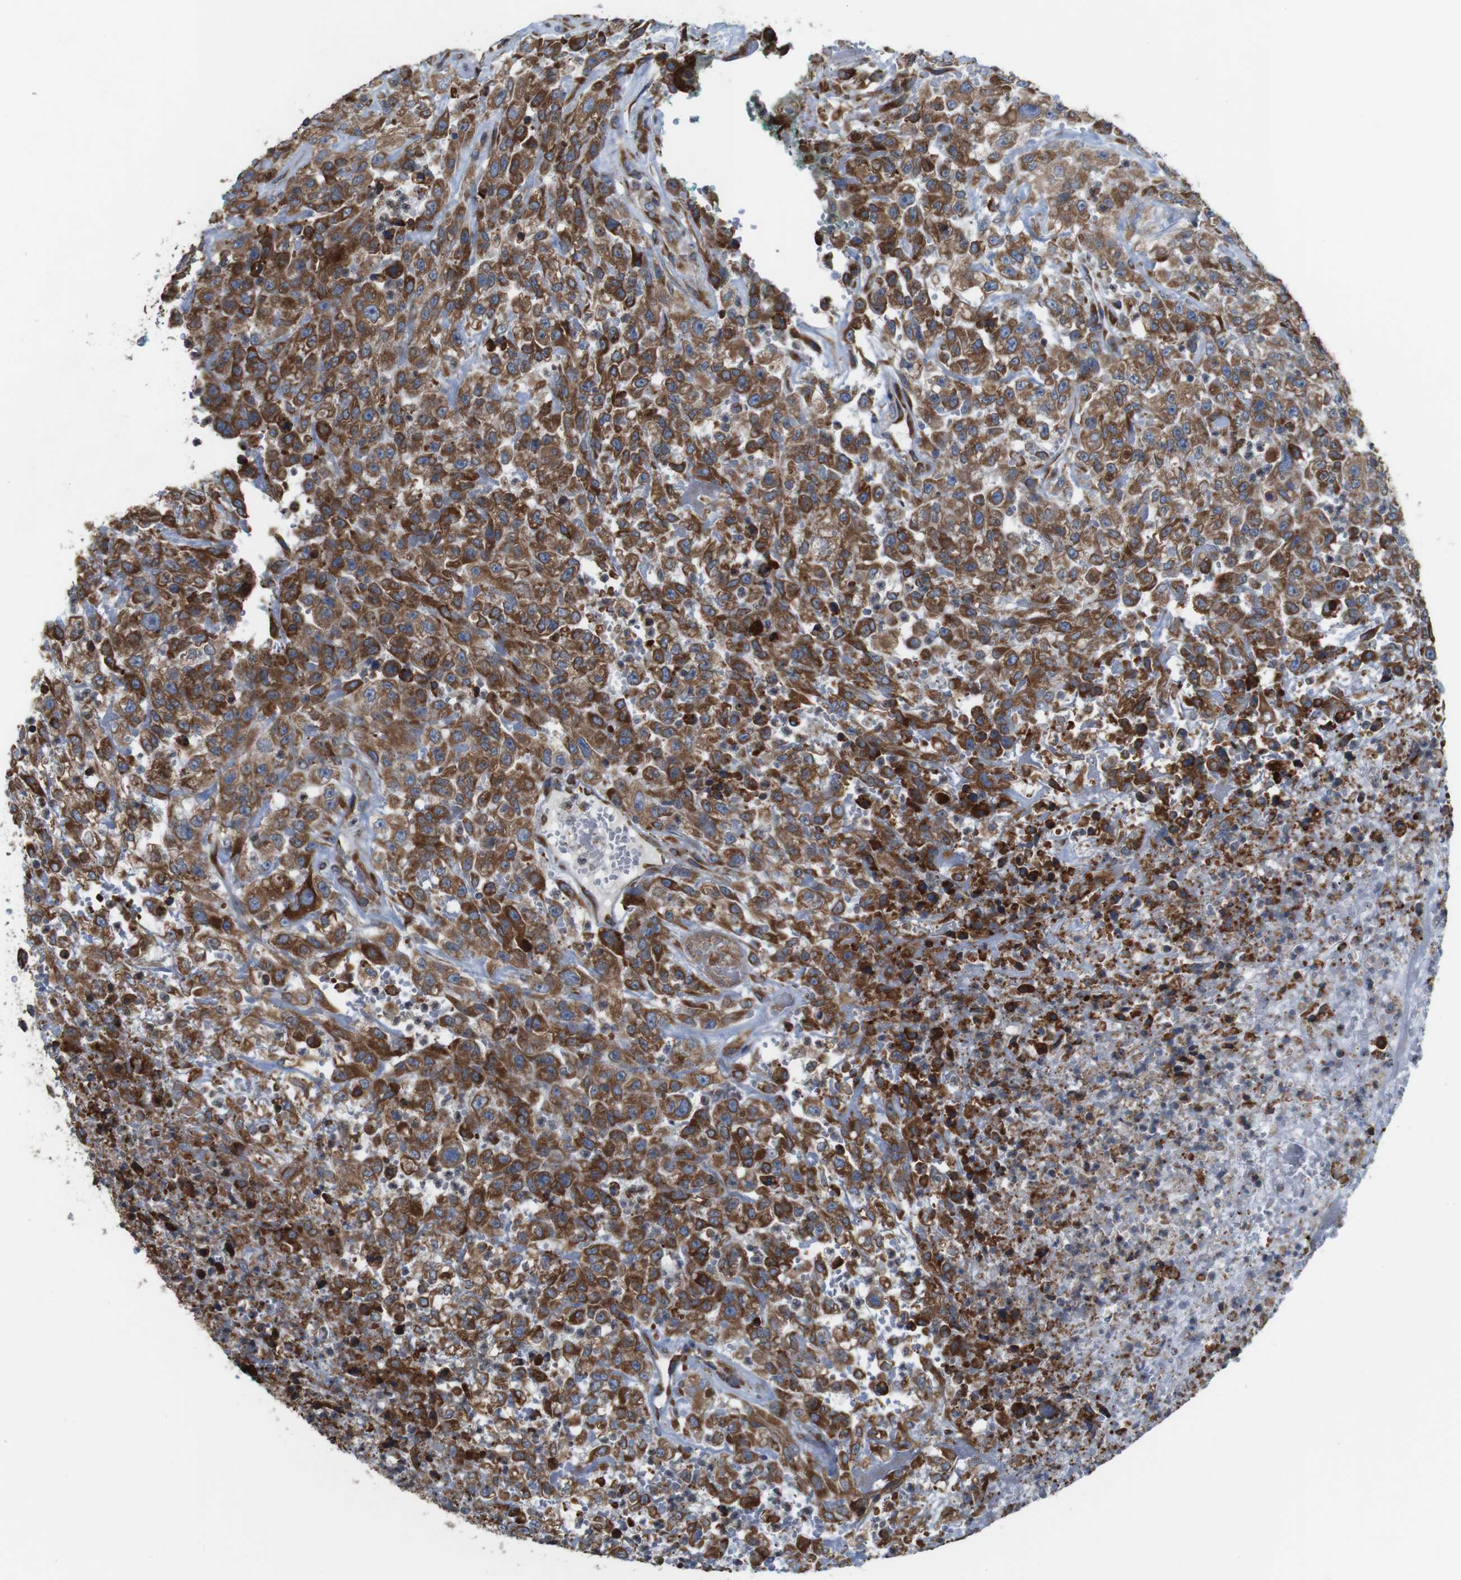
{"staining": {"intensity": "moderate", "quantity": ">75%", "location": "cytoplasmic/membranous"}, "tissue": "urothelial cancer", "cell_type": "Tumor cells", "image_type": "cancer", "snomed": [{"axis": "morphology", "description": "Urothelial carcinoma, High grade"}, {"axis": "topography", "description": "Urinary bladder"}], "caption": "High-grade urothelial carcinoma tissue reveals moderate cytoplasmic/membranous staining in about >75% of tumor cells, visualized by immunohistochemistry. The staining was performed using DAB (3,3'-diaminobenzidine) to visualize the protein expression in brown, while the nuclei were stained in blue with hematoxylin (Magnification: 20x).", "gene": "UGGT1", "patient": {"sex": "male", "age": 46}}